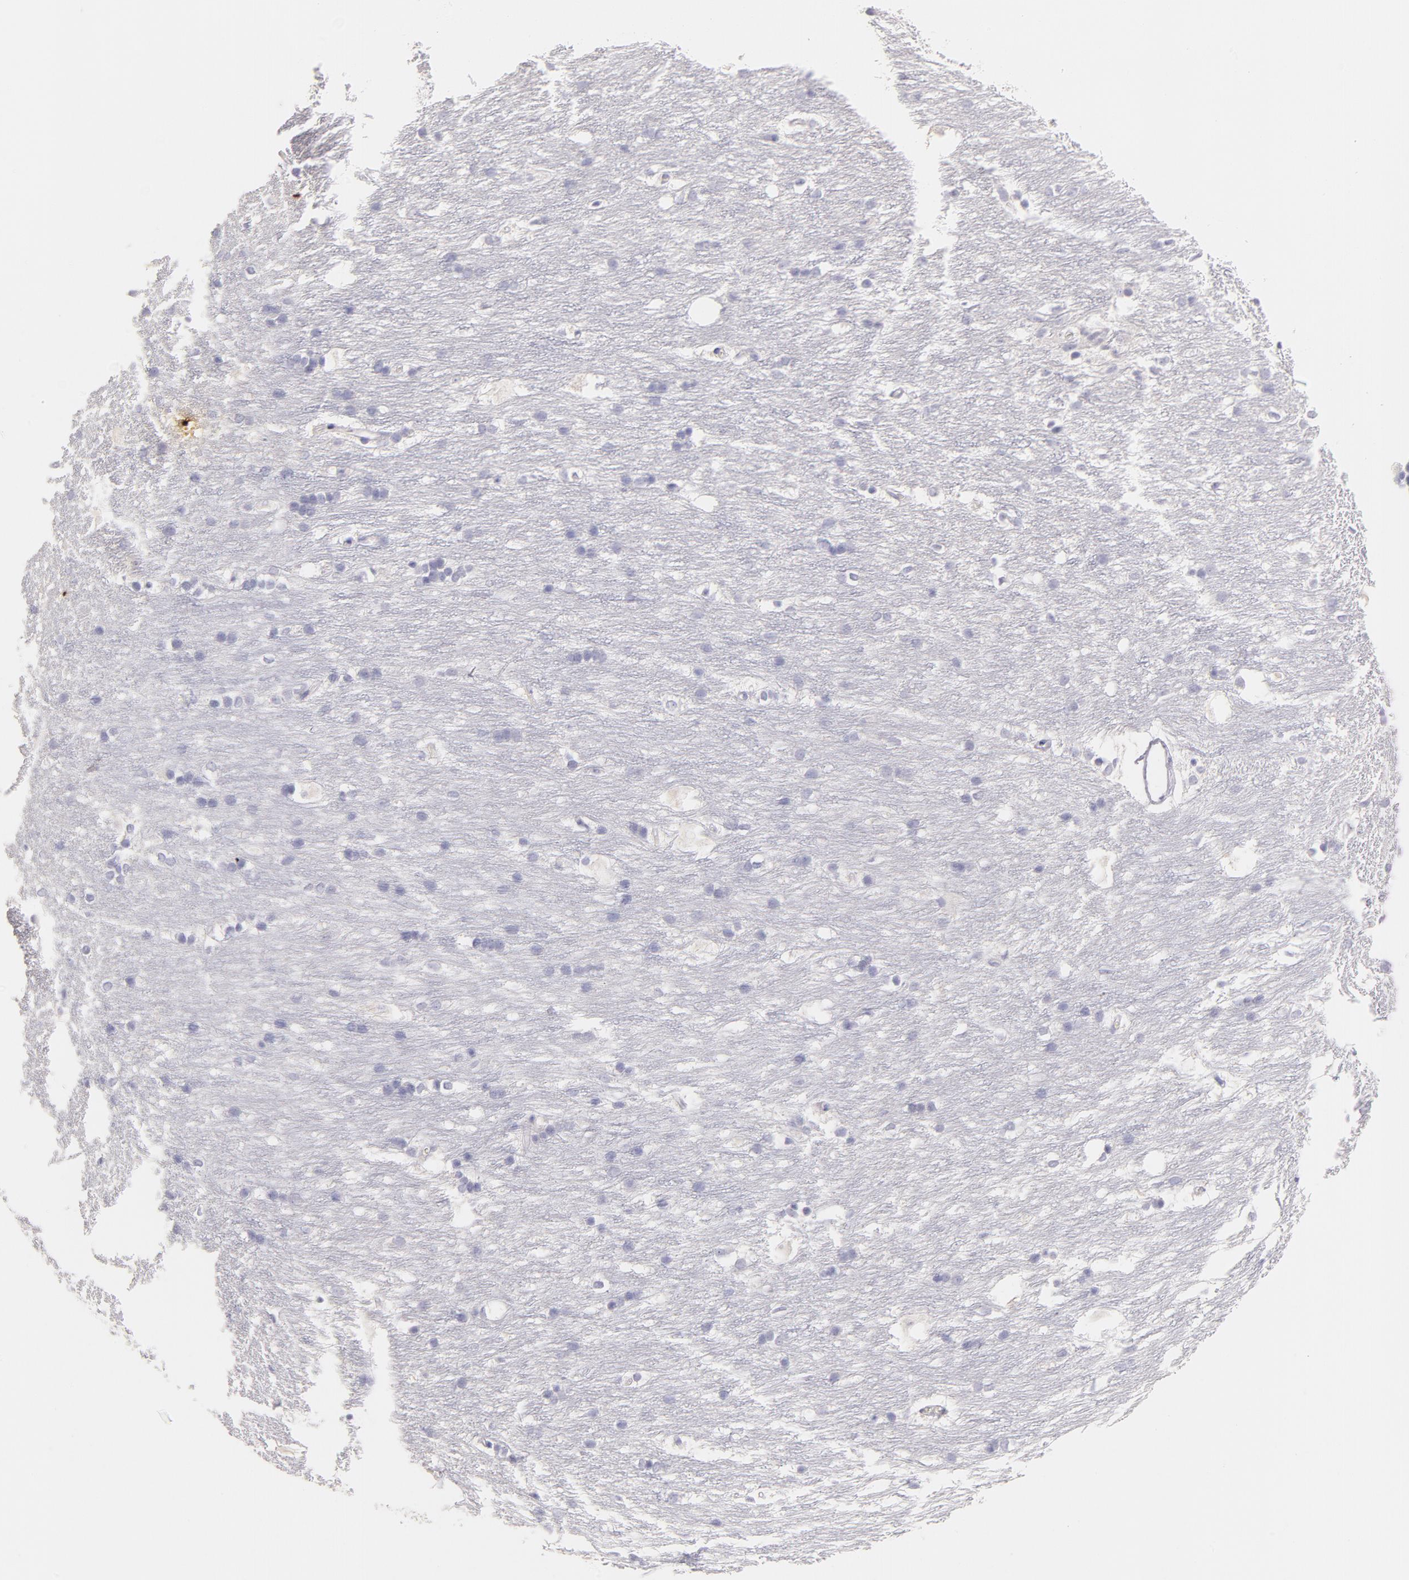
{"staining": {"intensity": "negative", "quantity": "none", "location": "none"}, "tissue": "caudate", "cell_type": "Glial cells", "image_type": "normal", "snomed": [{"axis": "morphology", "description": "Normal tissue, NOS"}, {"axis": "topography", "description": "Lateral ventricle wall"}], "caption": "Immunohistochemistry (IHC) of unremarkable caudate displays no staining in glial cells. The staining was performed using DAB to visualize the protein expression in brown, while the nuclei were stained in blue with hematoxylin (Magnification: 20x).", "gene": "CD44", "patient": {"sex": "female", "age": 19}}